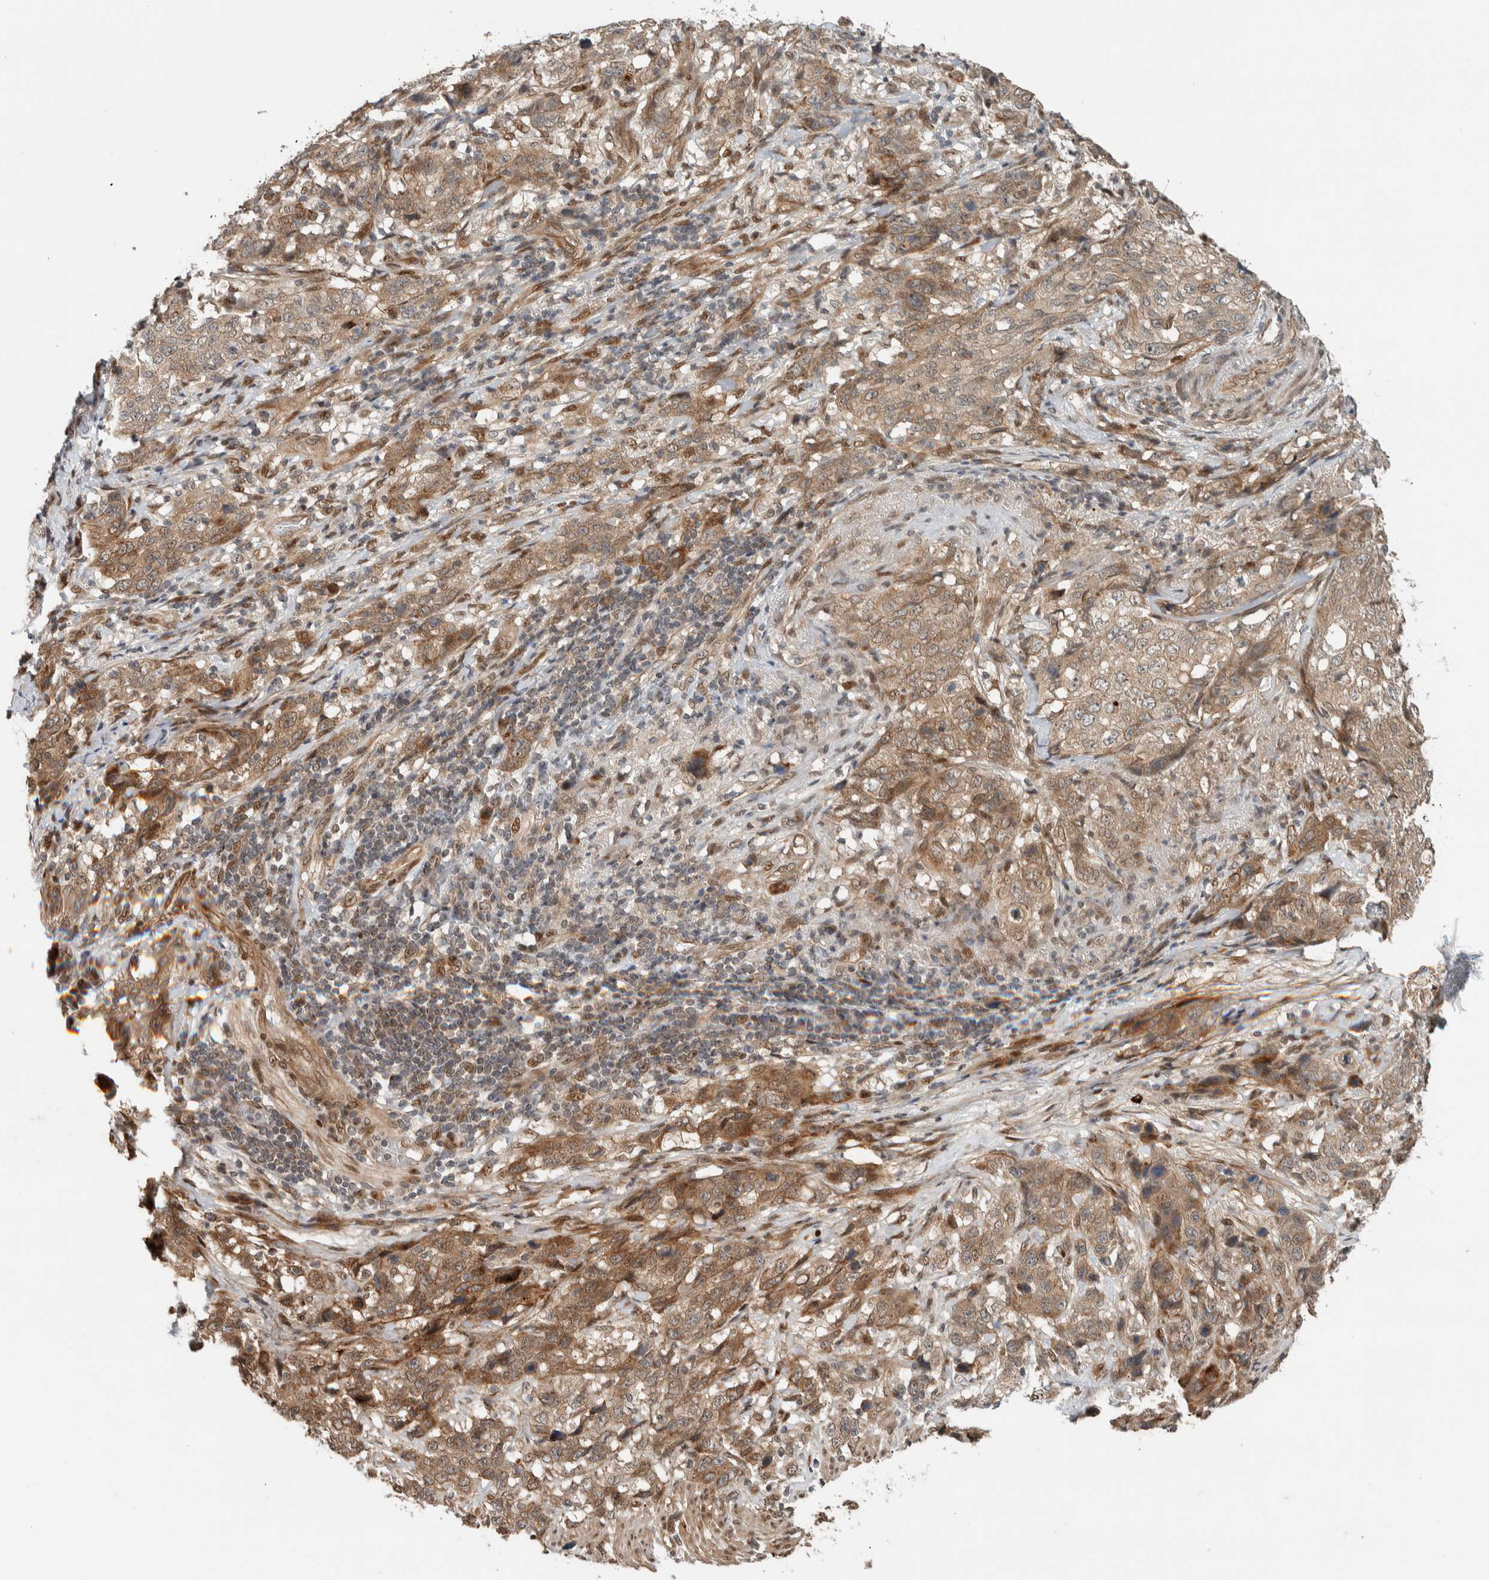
{"staining": {"intensity": "moderate", "quantity": ">75%", "location": "cytoplasmic/membranous"}, "tissue": "stomach cancer", "cell_type": "Tumor cells", "image_type": "cancer", "snomed": [{"axis": "morphology", "description": "Adenocarcinoma, NOS"}, {"axis": "topography", "description": "Stomach"}], "caption": "DAB immunohistochemical staining of human adenocarcinoma (stomach) reveals moderate cytoplasmic/membranous protein expression in about >75% of tumor cells.", "gene": "STXBP4", "patient": {"sex": "male", "age": 48}}